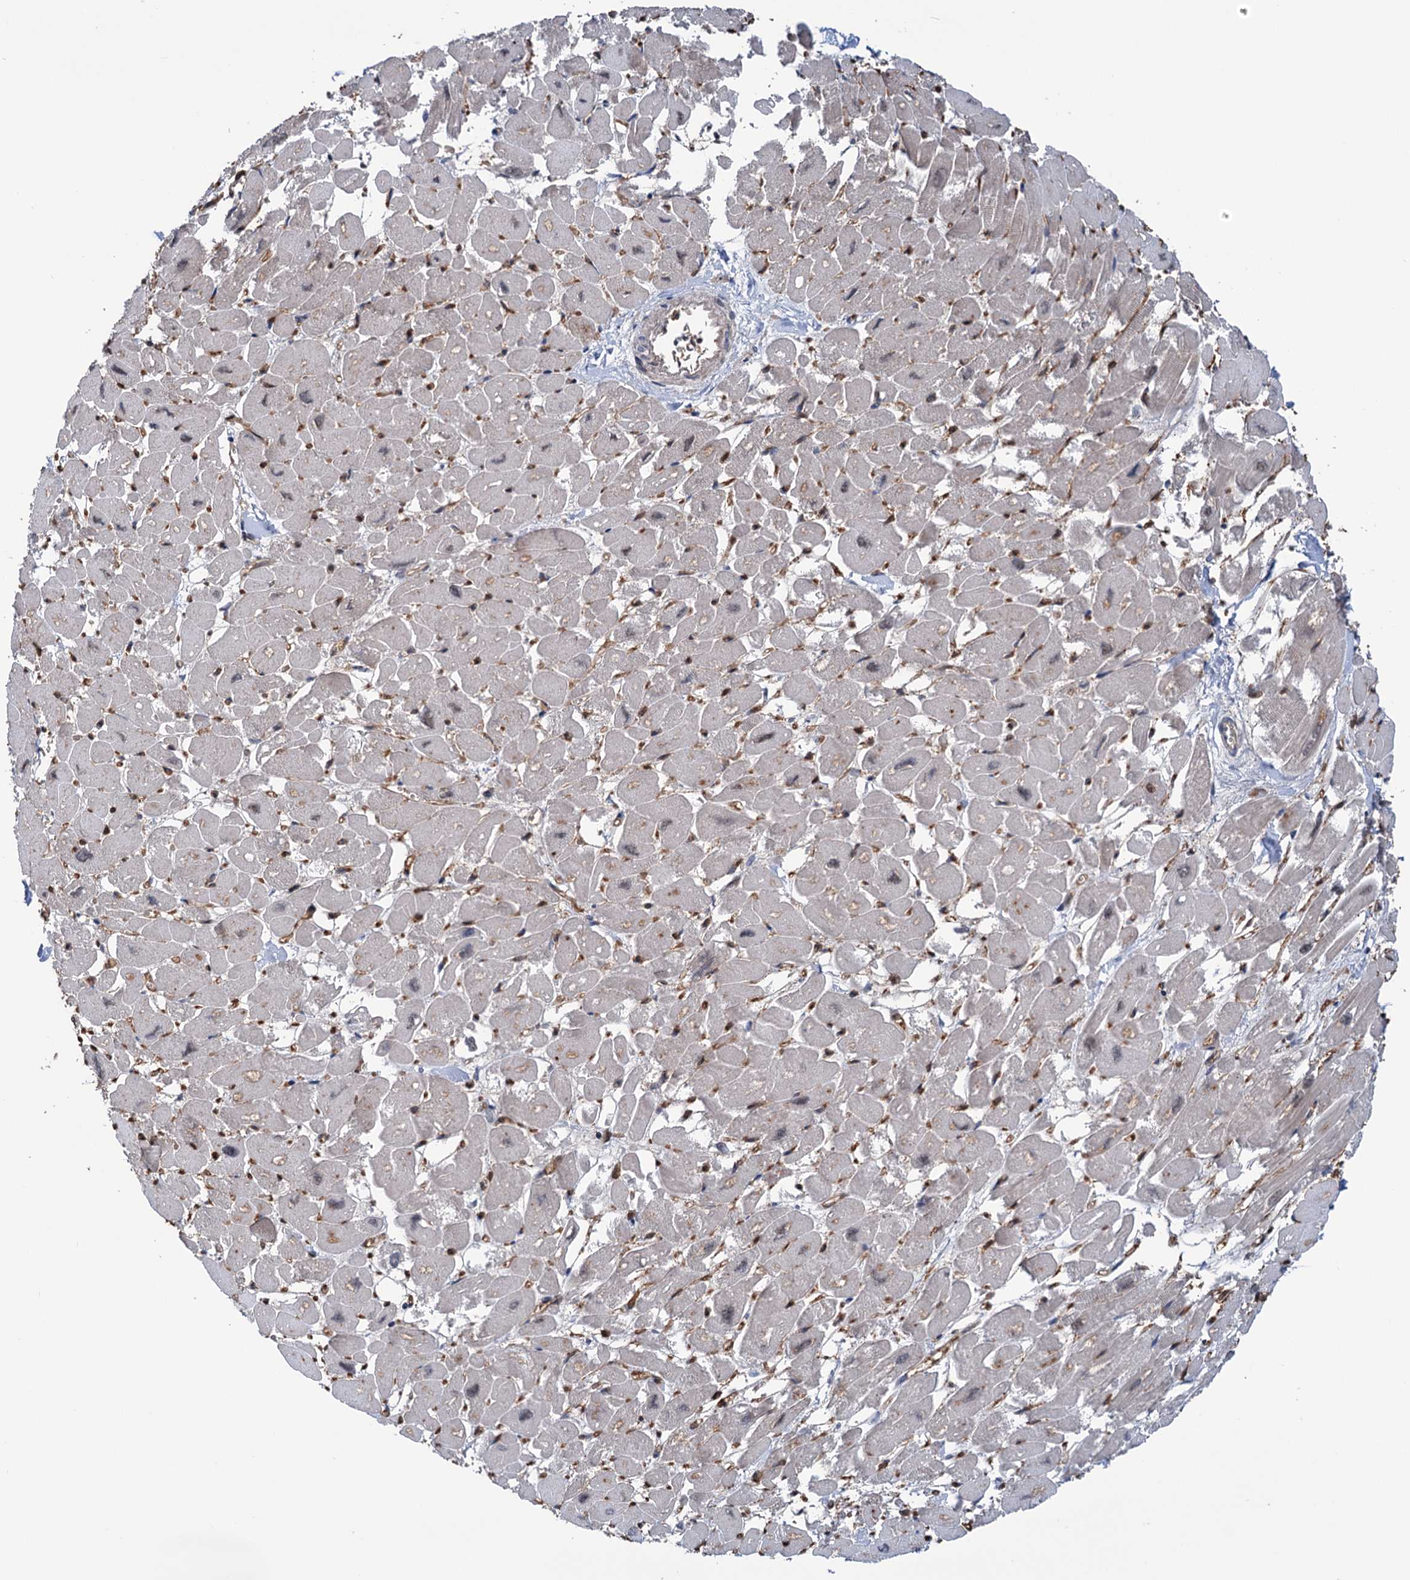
{"staining": {"intensity": "moderate", "quantity": "25%-75%", "location": "cytoplasmic/membranous,nuclear"}, "tissue": "heart muscle", "cell_type": "Cardiomyocytes", "image_type": "normal", "snomed": [{"axis": "morphology", "description": "Normal tissue, NOS"}, {"axis": "topography", "description": "Heart"}], "caption": "This histopathology image reveals immunohistochemistry staining of normal human heart muscle, with medium moderate cytoplasmic/membranous,nuclear staining in approximately 25%-75% of cardiomyocytes.", "gene": "NCAPD2", "patient": {"sex": "male", "age": 54}}